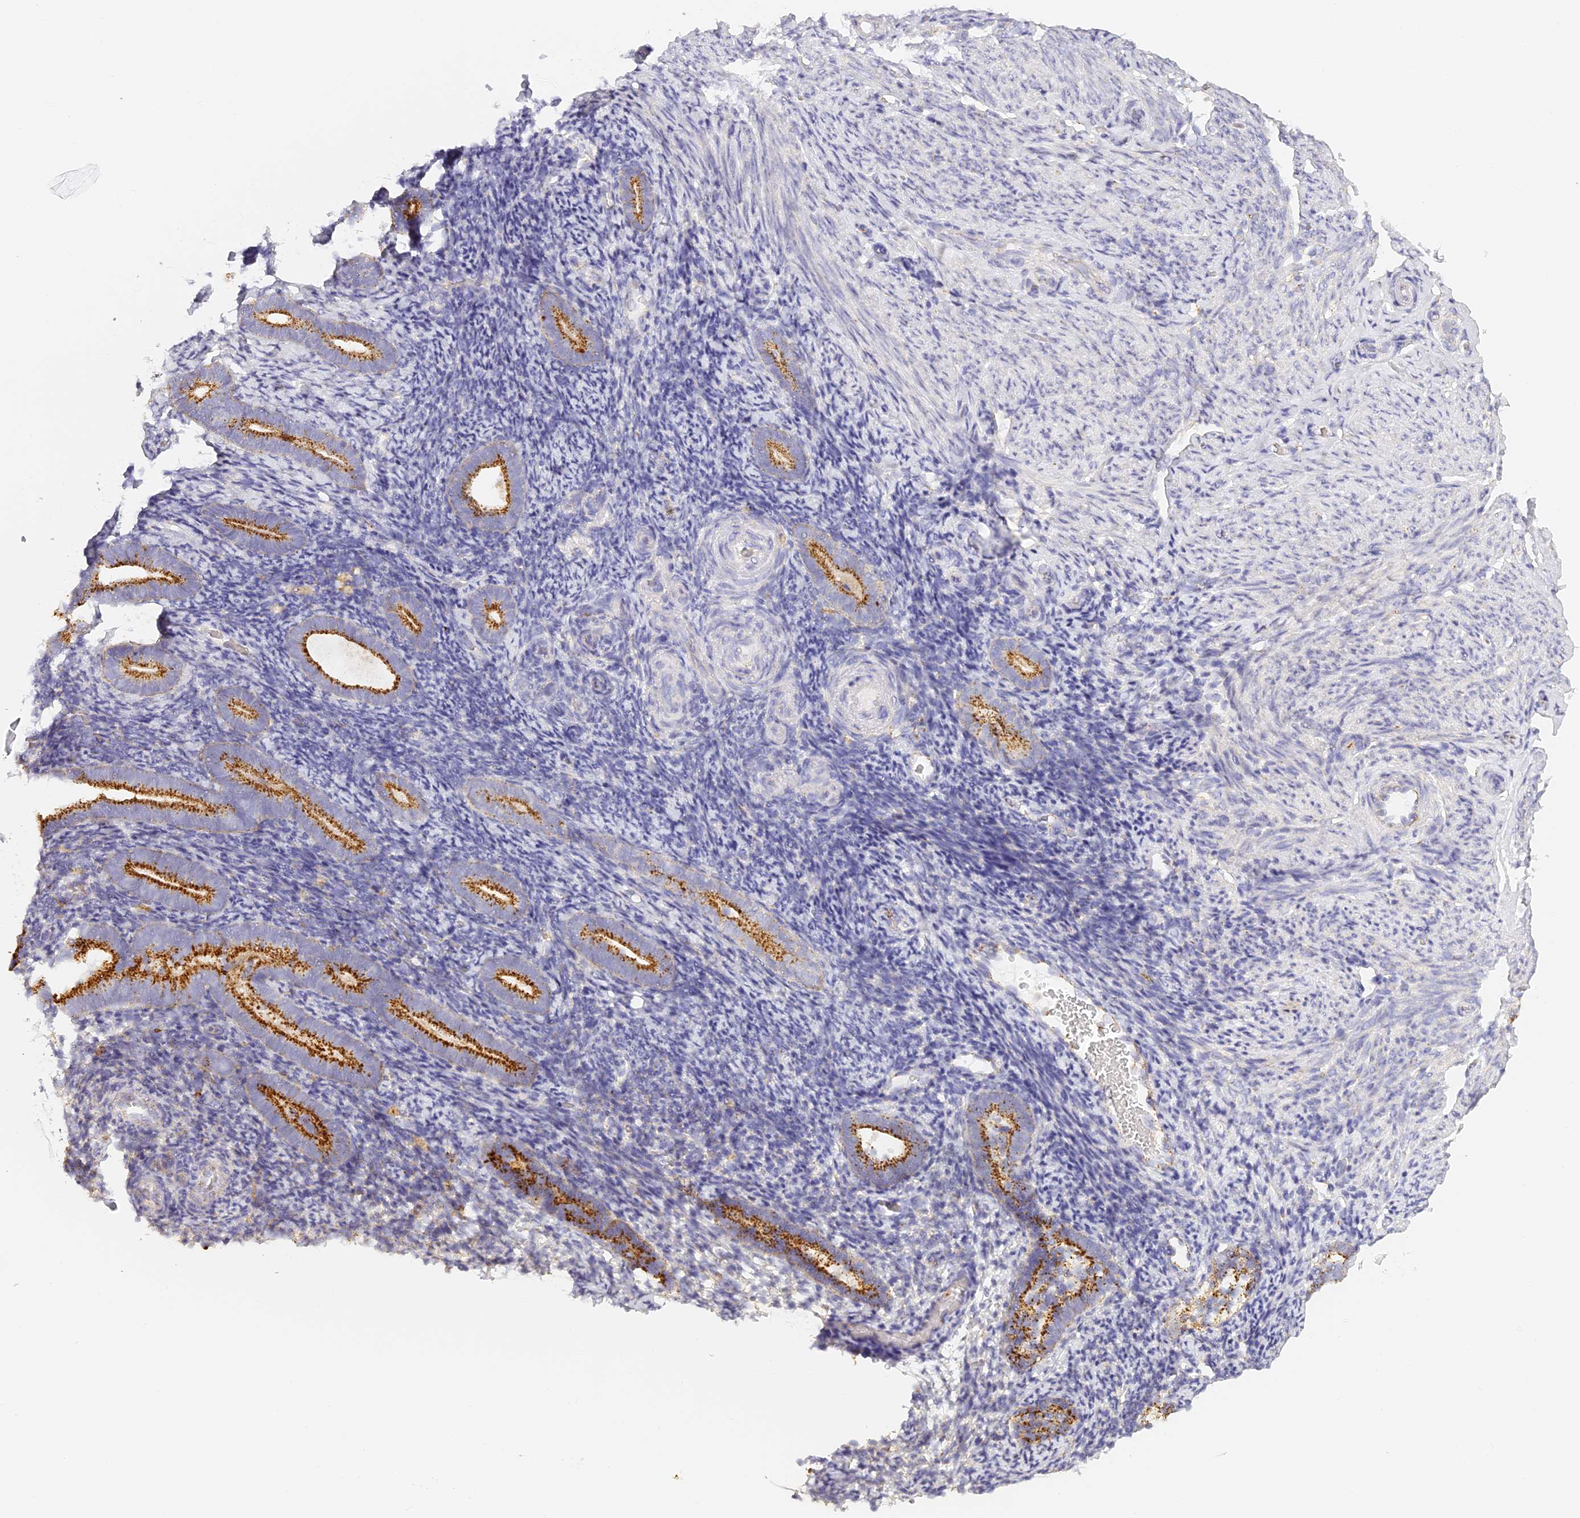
{"staining": {"intensity": "negative", "quantity": "none", "location": "none"}, "tissue": "endometrium", "cell_type": "Cells in endometrial stroma", "image_type": "normal", "snomed": [{"axis": "morphology", "description": "Normal tissue, NOS"}, {"axis": "topography", "description": "Endometrium"}], "caption": "IHC micrograph of benign human endometrium stained for a protein (brown), which shows no expression in cells in endometrial stroma. (DAB IHC, high magnification).", "gene": "LAMP2", "patient": {"sex": "female", "age": 51}}